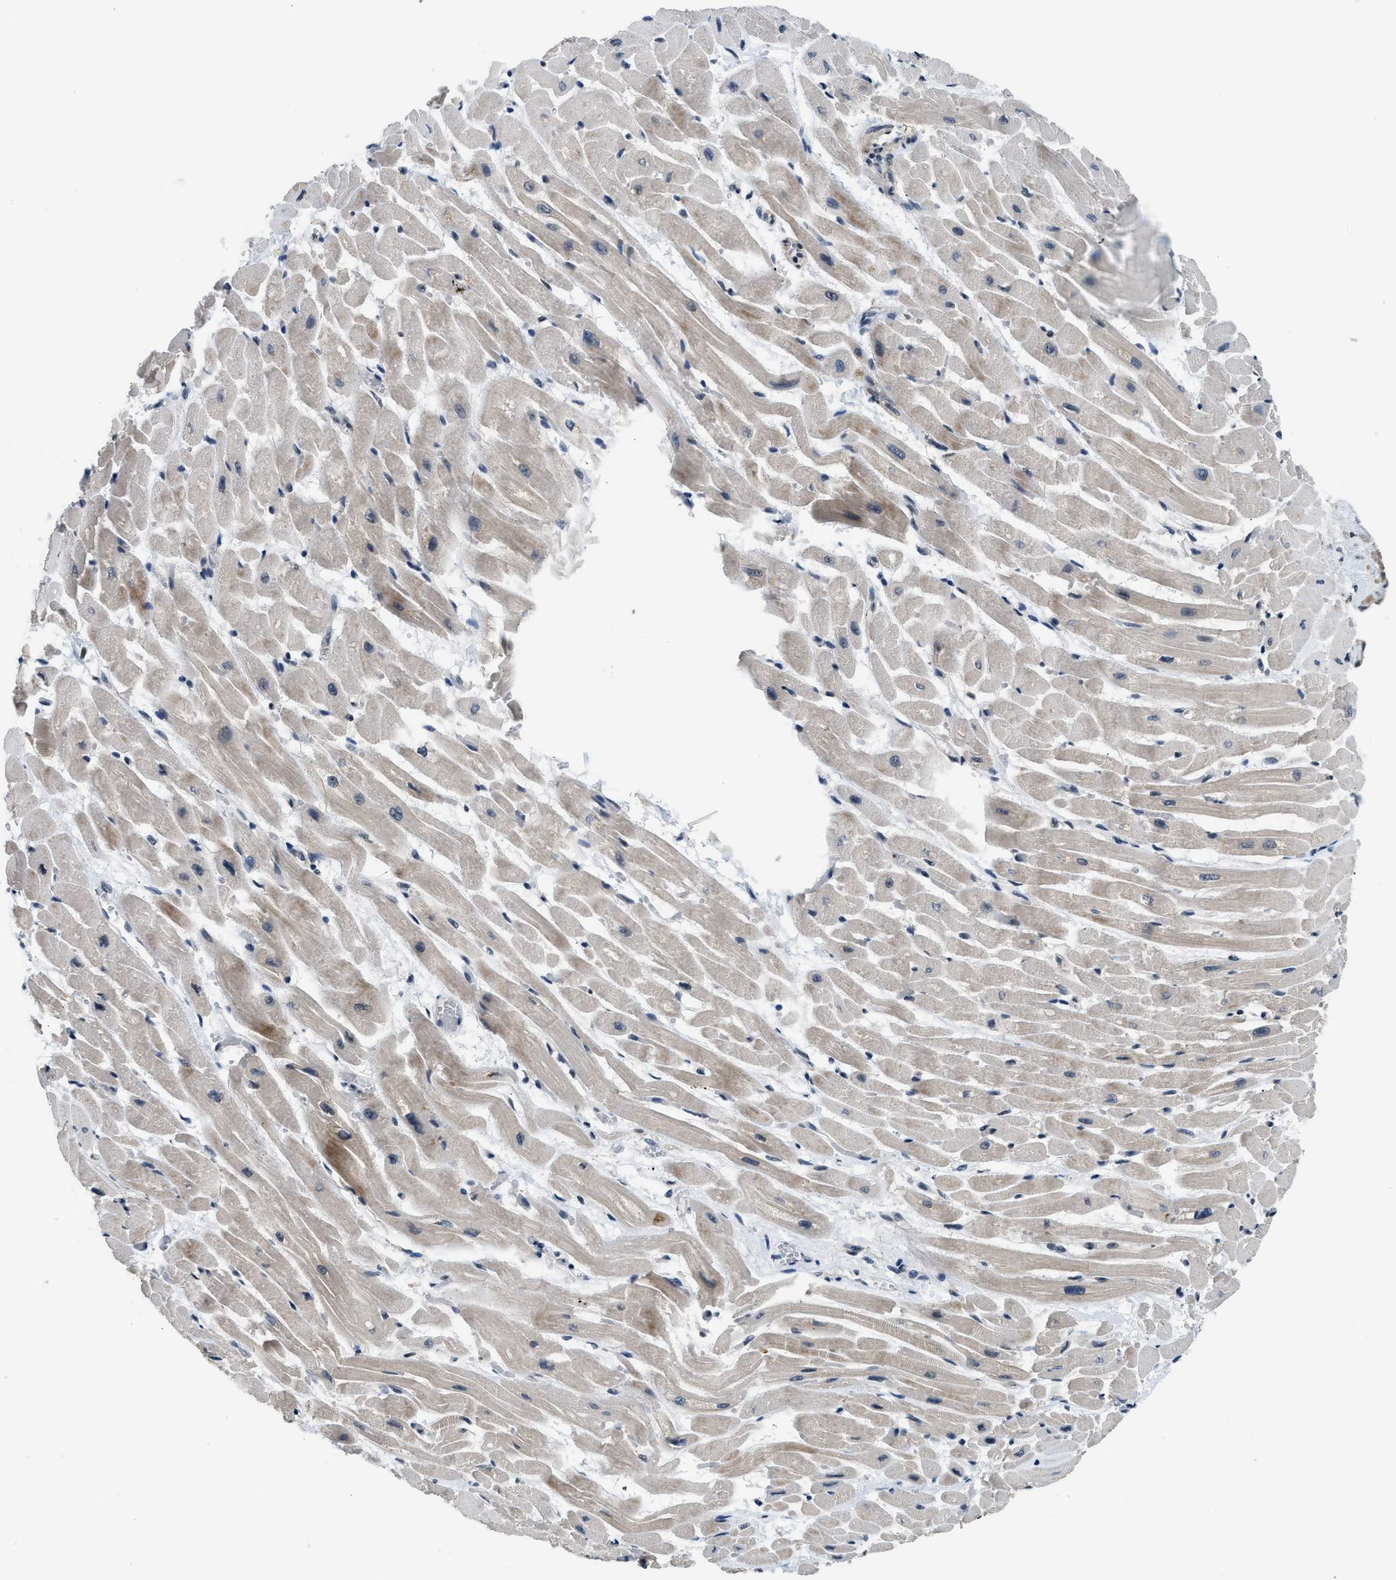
{"staining": {"intensity": "weak", "quantity": ">75%", "location": "cytoplasmic/membranous"}, "tissue": "heart muscle", "cell_type": "Cardiomyocytes", "image_type": "normal", "snomed": [{"axis": "morphology", "description": "Normal tissue, NOS"}, {"axis": "topography", "description": "Heart"}], "caption": "IHC (DAB) staining of normal heart muscle reveals weak cytoplasmic/membranous protein expression in approximately >75% of cardiomyocytes. (IHC, brightfield microscopy, high magnification).", "gene": "MTMR1", "patient": {"sex": "male", "age": 45}}